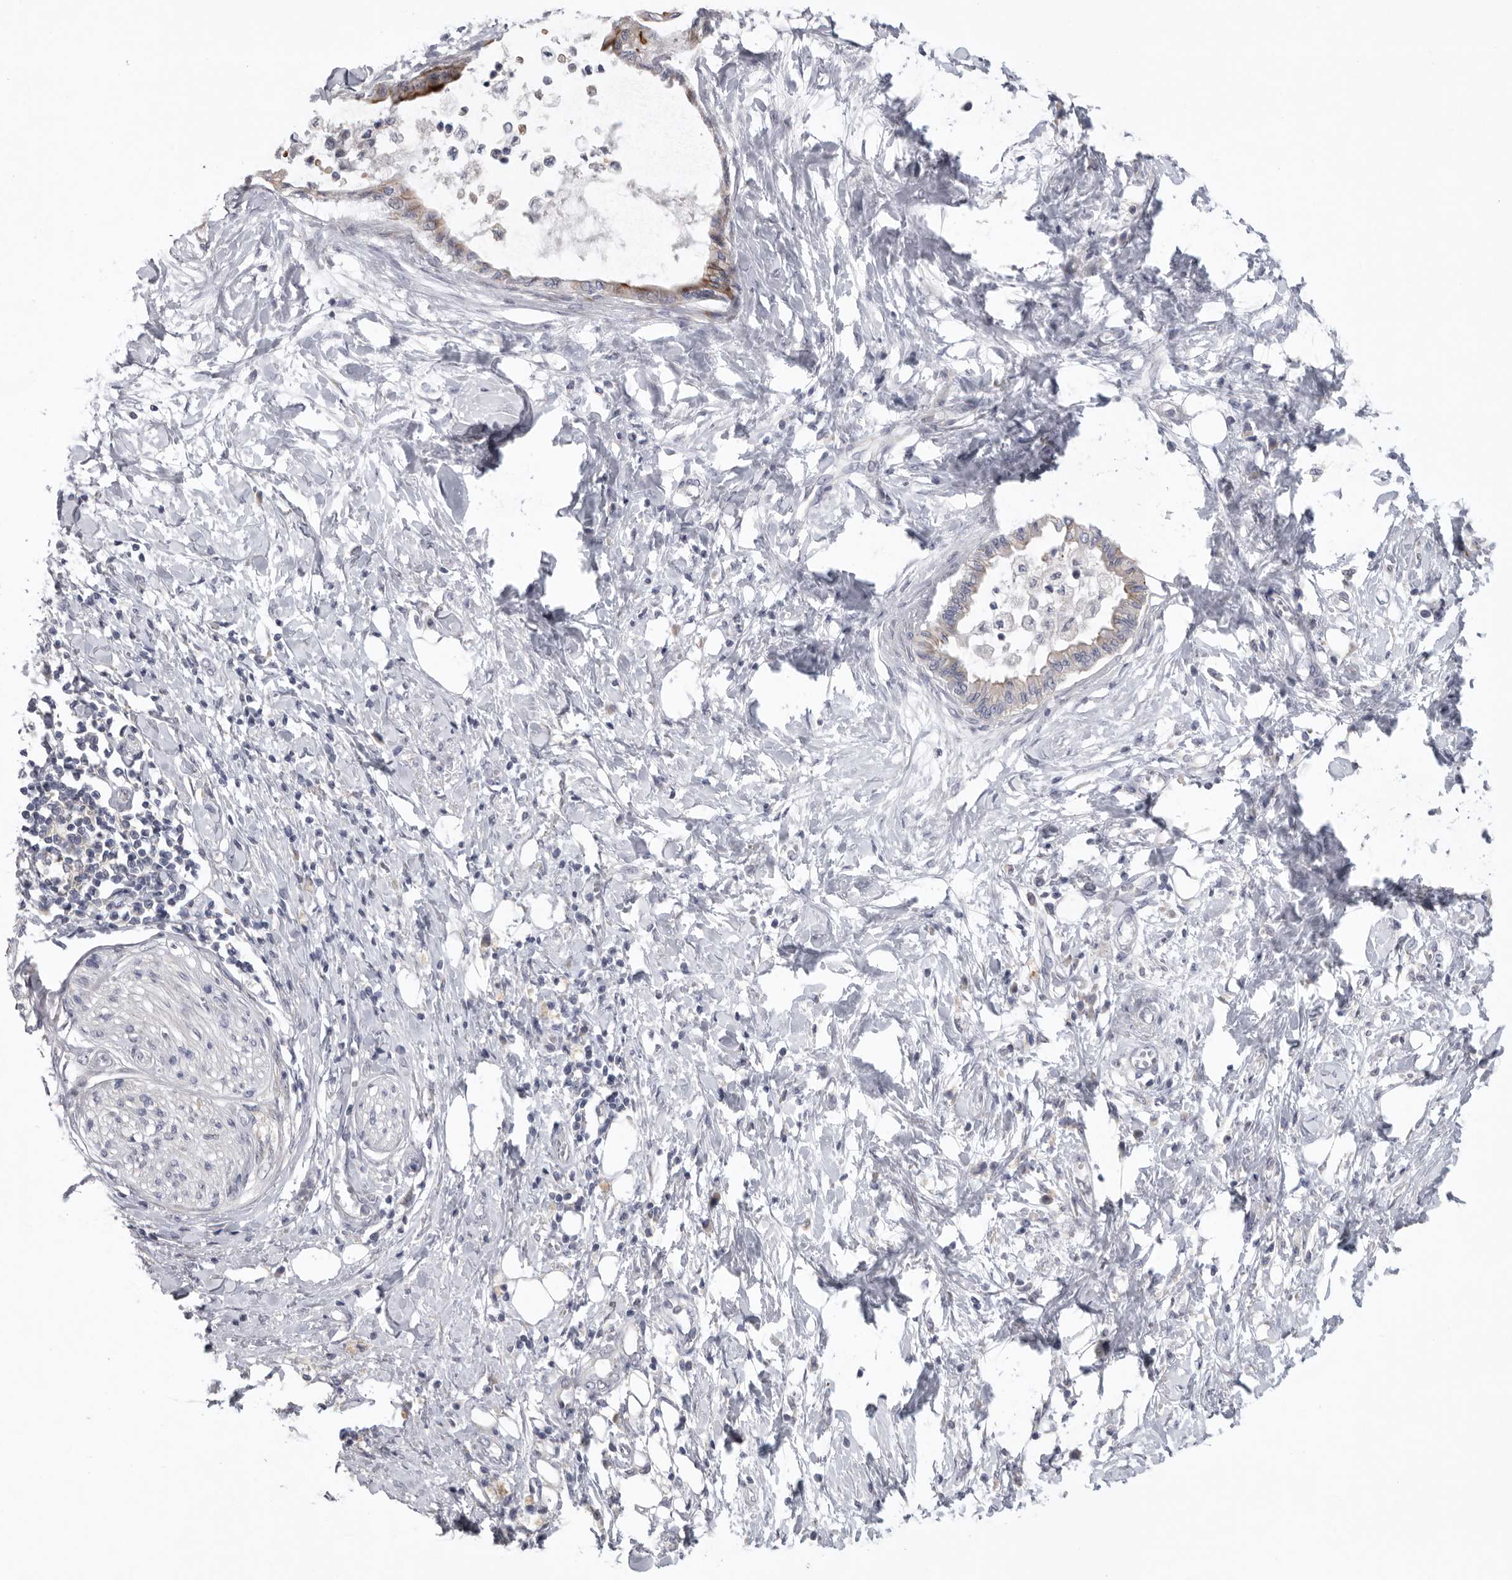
{"staining": {"intensity": "strong", "quantity": ">75%", "location": "cytoplasmic/membranous"}, "tissue": "pancreatic cancer", "cell_type": "Tumor cells", "image_type": "cancer", "snomed": [{"axis": "morphology", "description": "Normal tissue, NOS"}, {"axis": "morphology", "description": "Adenocarcinoma, NOS"}, {"axis": "topography", "description": "Pancreas"}, {"axis": "topography", "description": "Duodenum"}], "caption": "A high amount of strong cytoplasmic/membranous staining is appreciated in approximately >75% of tumor cells in pancreatic adenocarcinoma tissue.", "gene": "USP24", "patient": {"sex": "female", "age": 60}}